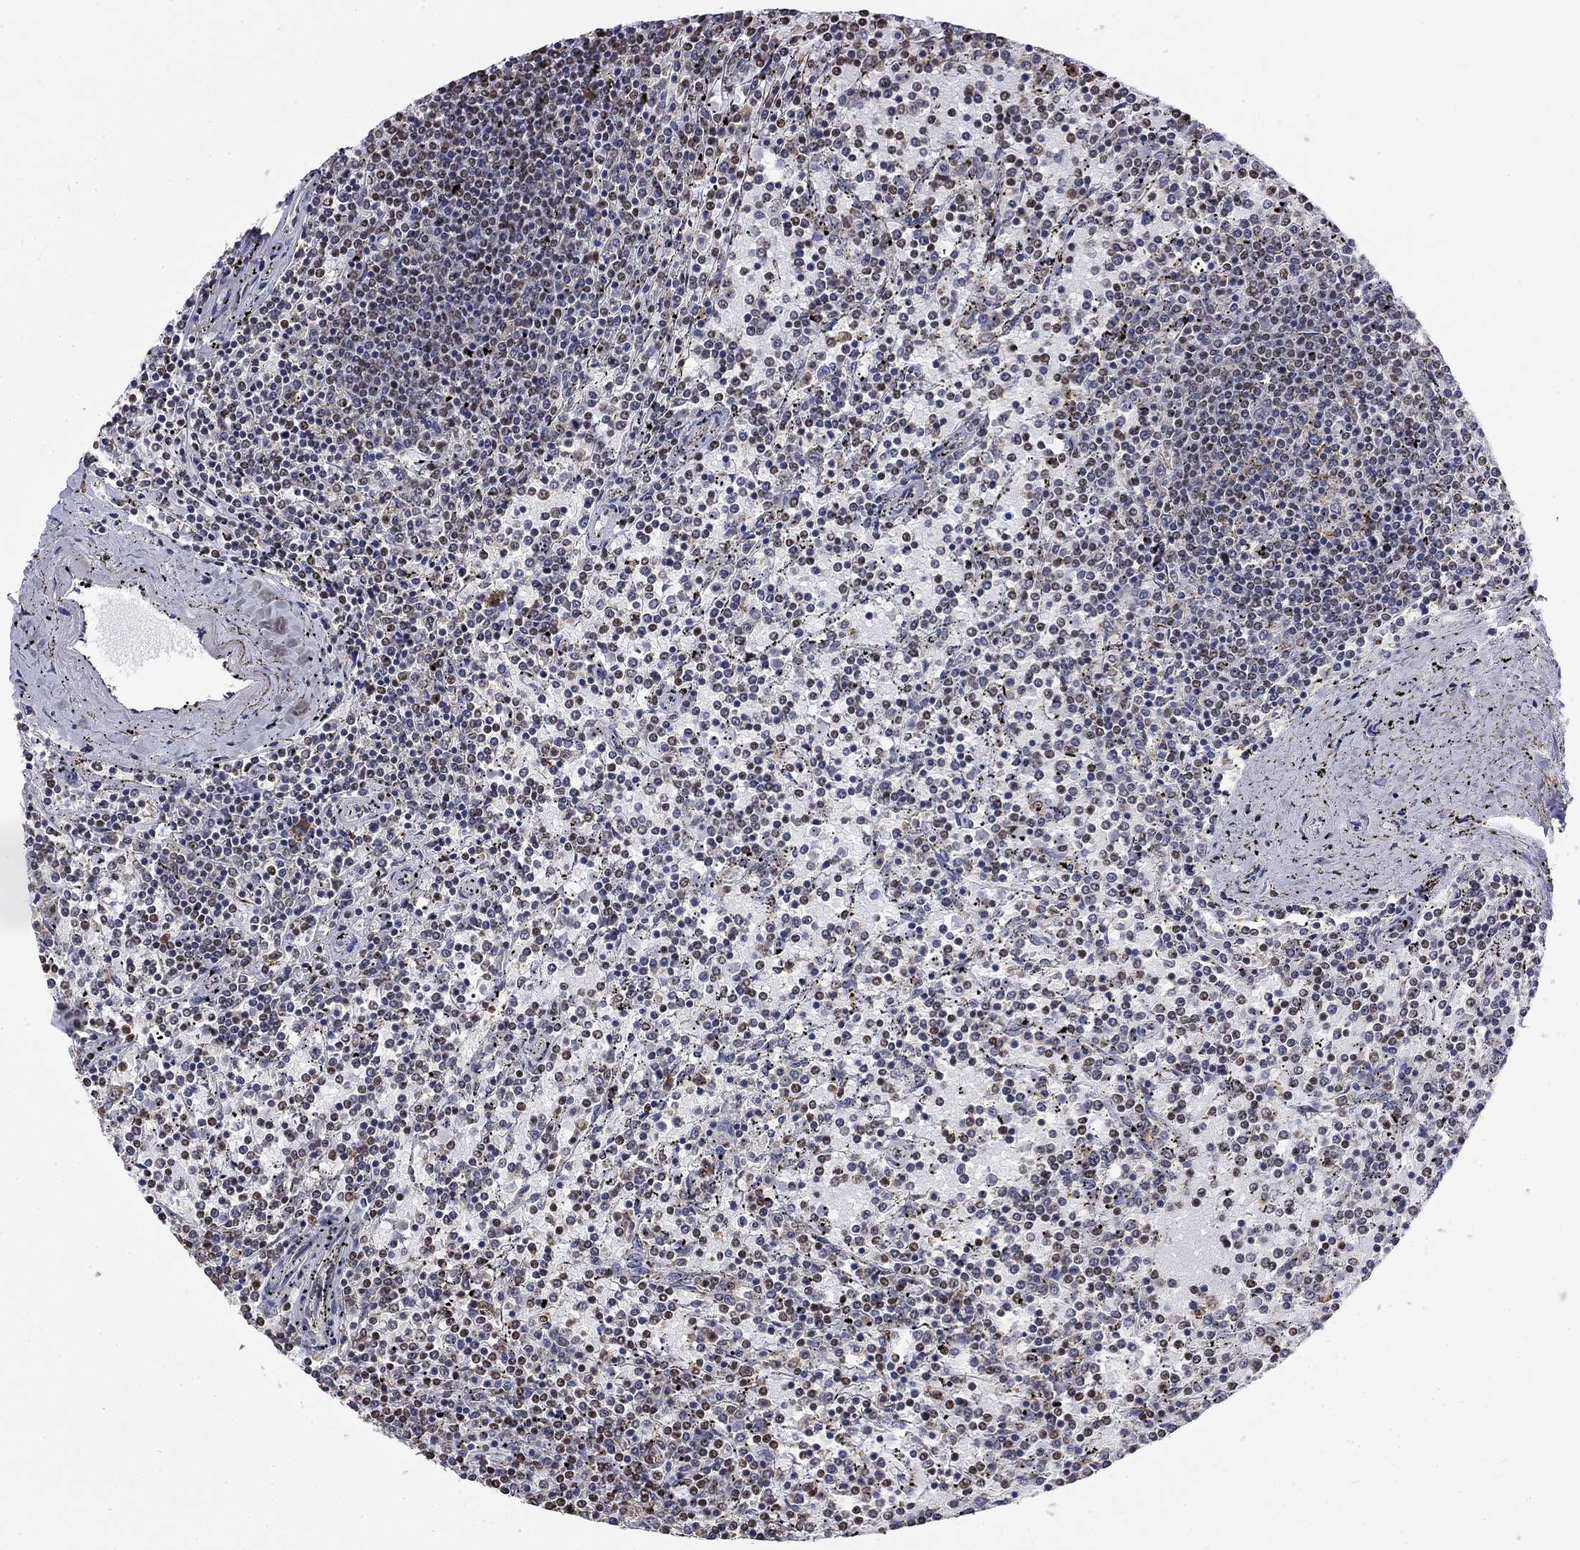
{"staining": {"intensity": "negative", "quantity": "none", "location": "none"}, "tissue": "lymphoma", "cell_type": "Tumor cells", "image_type": "cancer", "snomed": [{"axis": "morphology", "description": "Malignant lymphoma, non-Hodgkin's type, Low grade"}, {"axis": "topography", "description": "Spleen"}], "caption": "Micrograph shows no significant protein expression in tumor cells of lymphoma.", "gene": "CSRNP3", "patient": {"sex": "female", "age": 77}}